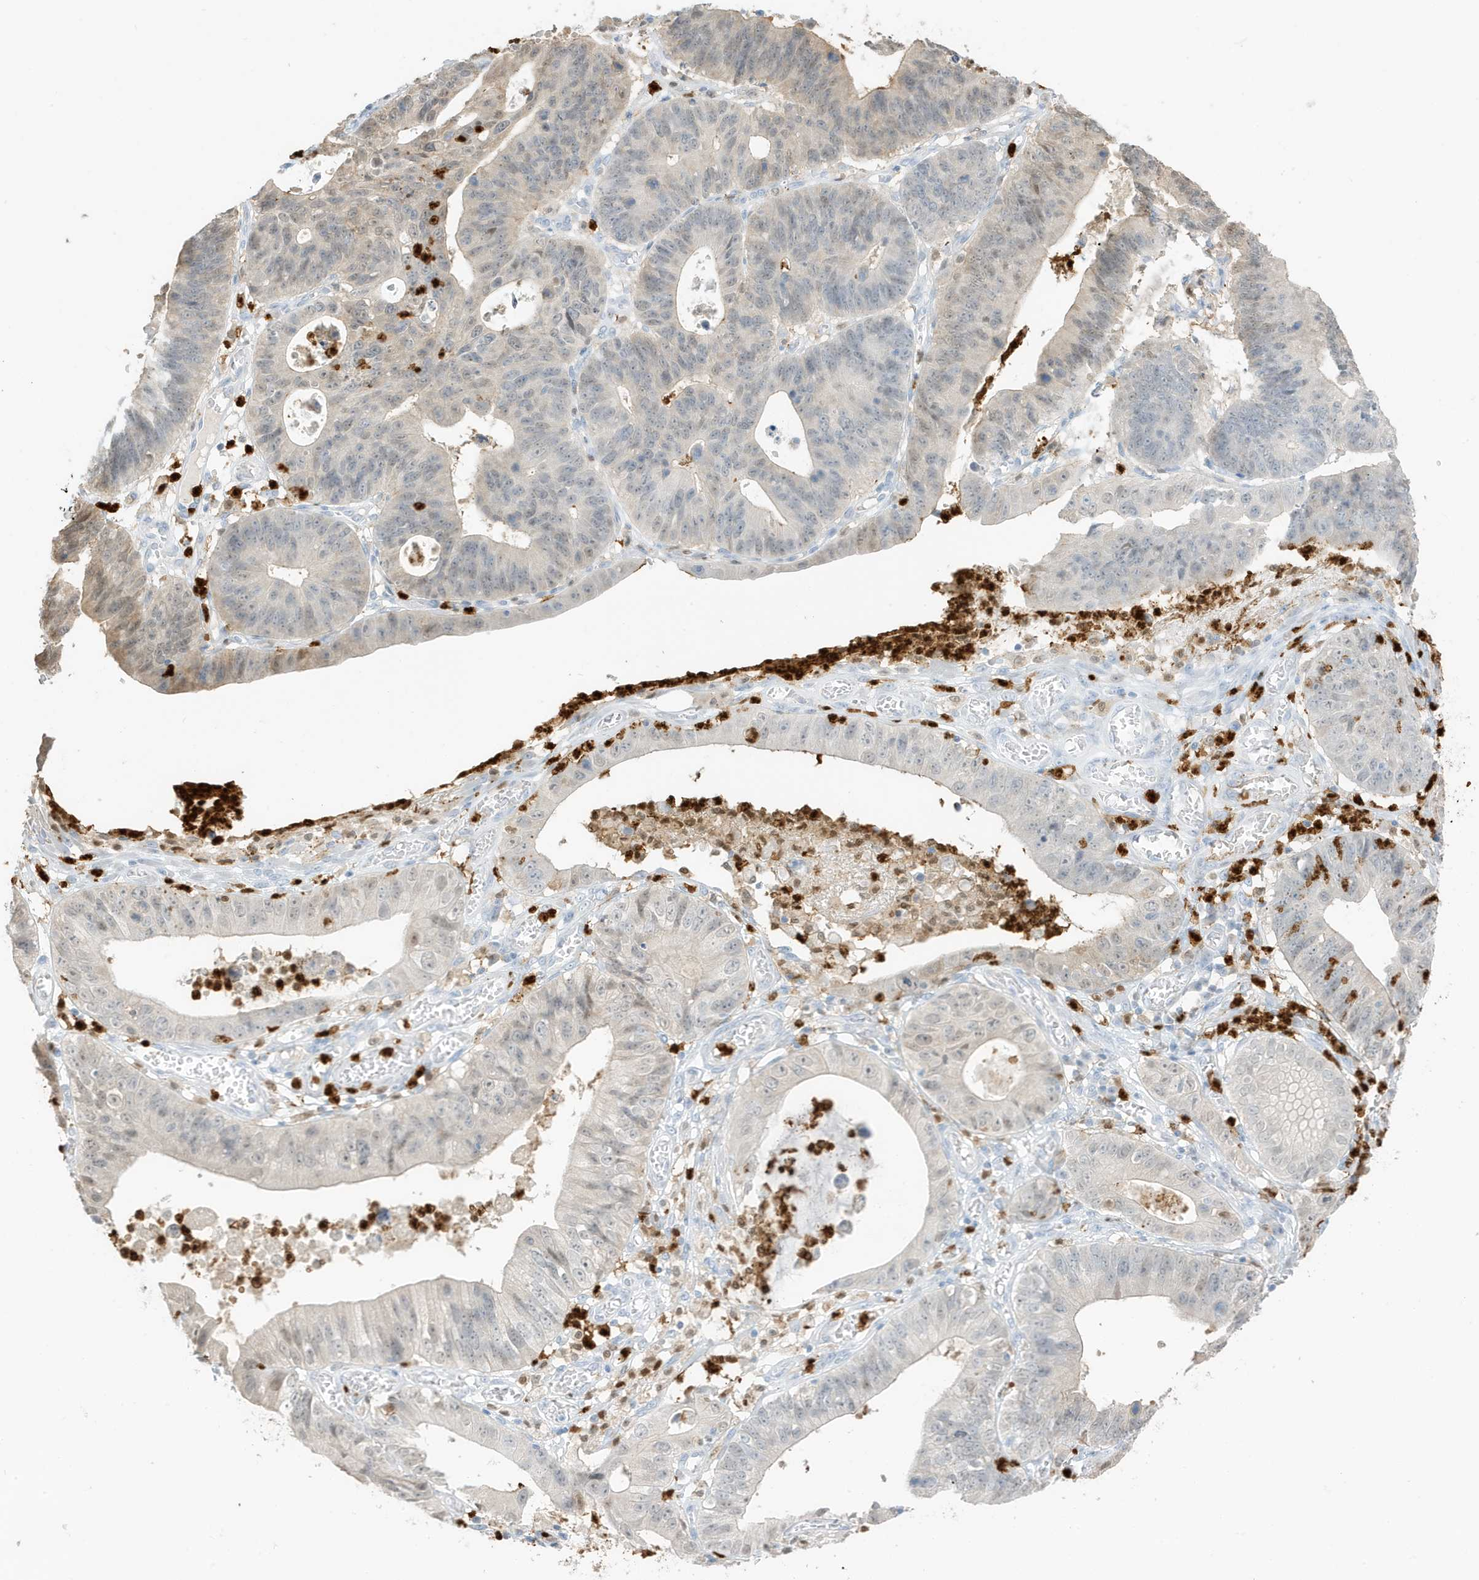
{"staining": {"intensity": "negative", "quantity": "none", "location": "none"}, "tissue": "stomach cancer", "cell_type": "Tumor cells", "image_type": "cancer", "snomed": [{"axis": "morphology", "description": "Adenocarcinoma, NOS"}, {"axis": "topography", "description": "Stomach"}], "caption": "This is a image of immunohistochemistry staining of stomach cancer, which shows no expression in tumor cells.", "gene": "GCA", "patient": {"sex": "male", "age": 59}}